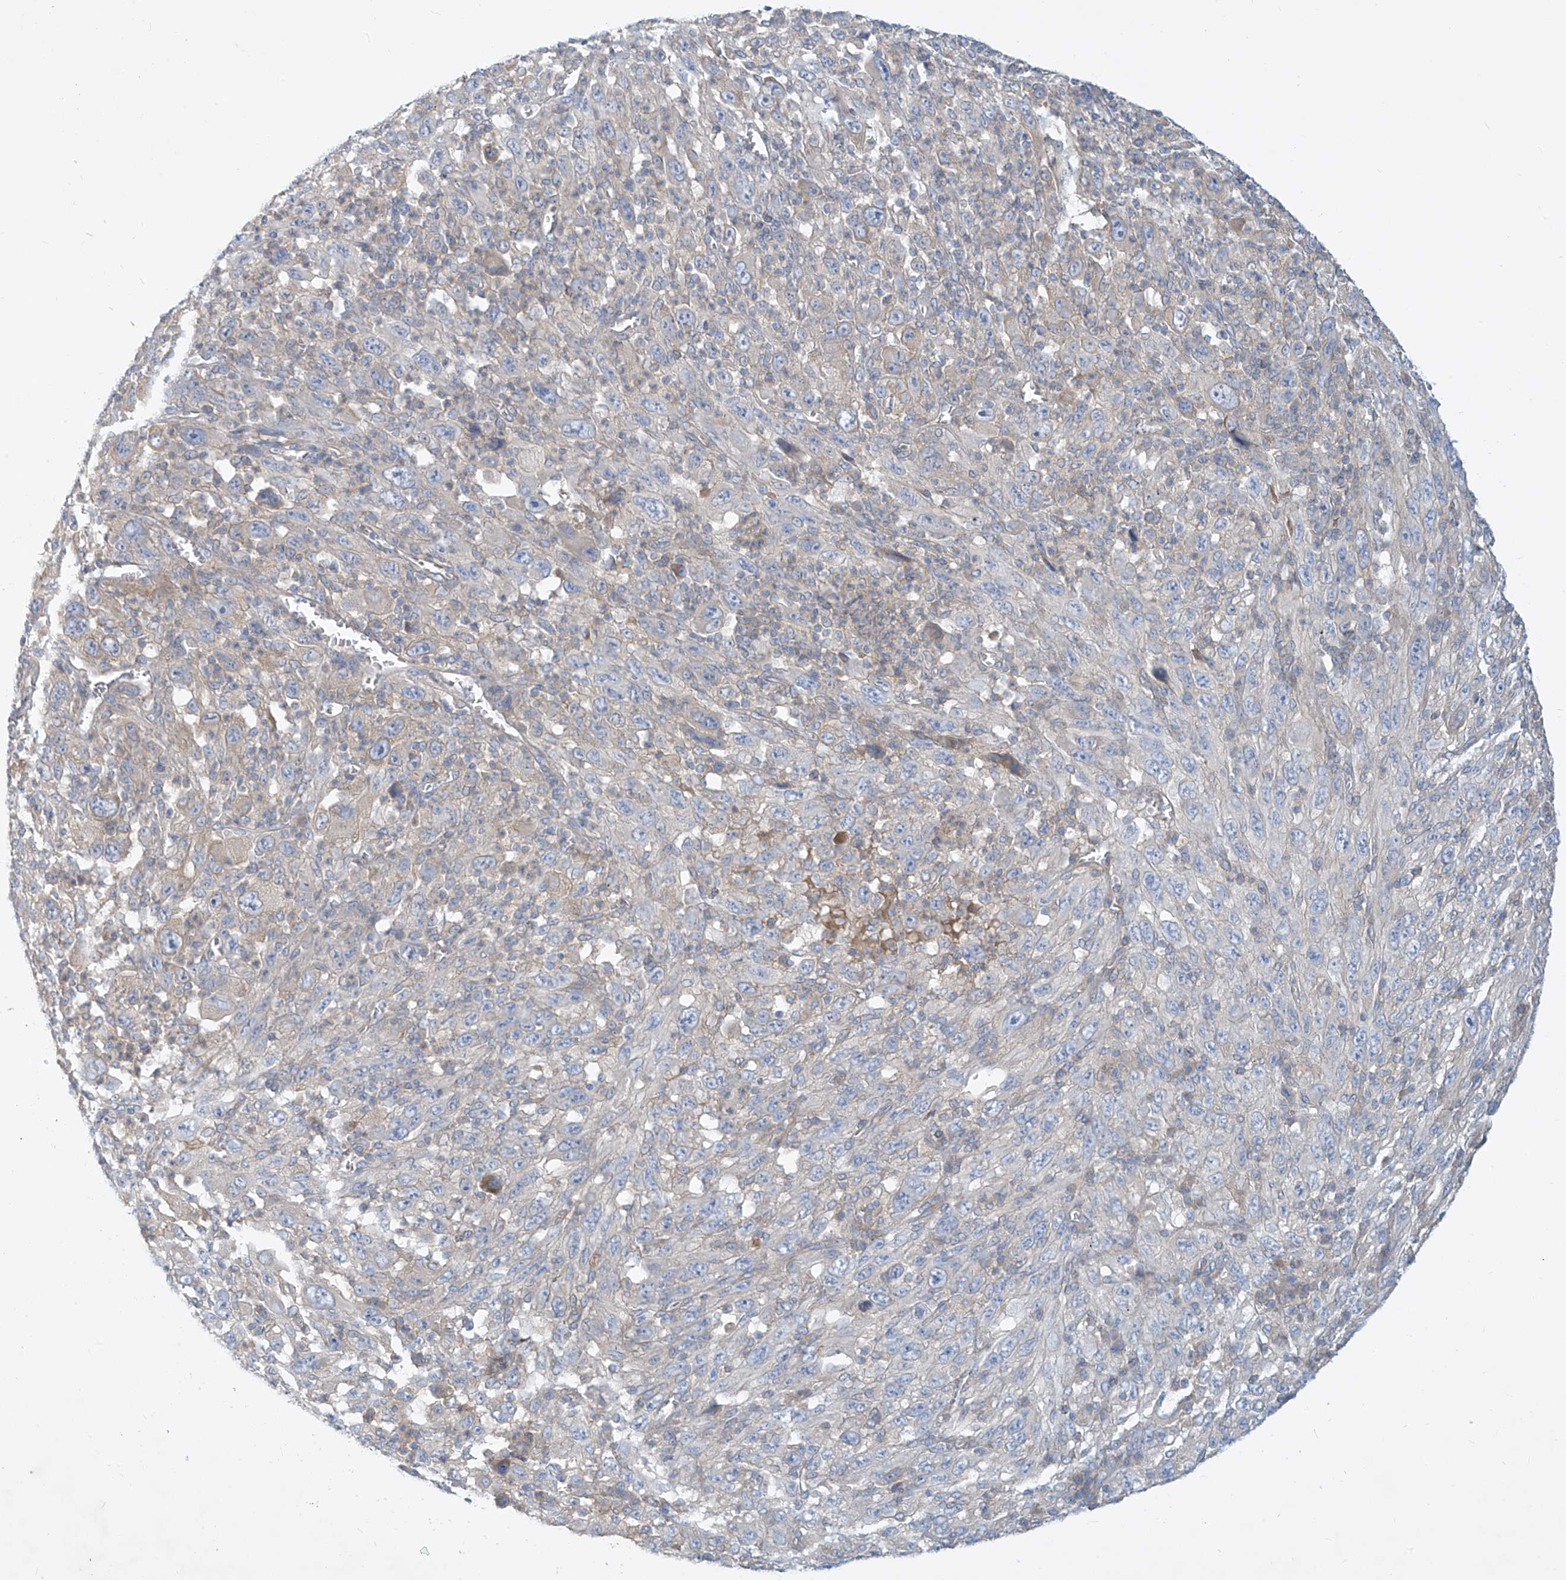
{"staining": {"intensity": "weak", "quantity": "<25%", "location": "cytoplasmic/membranous"}, "tissue": "melanoma", "cell_type": "Tumor cells", "image_type": "cancer", "snomed": [{"axis": "morphology", "description": "Malignant melanoma, Metastatic site"}, {"axis": "topography", "description": "Skin"}], "caption": "Malignant melanoma (metastatic site) was stained to show a protein in brown. There is no significant positivity in tumor cells. The staining is performed using DAB (3,3'-diaminobenzidine) brown chromogen with nuclei counter-stained in using hematoxylin.", "gene": "DGKQ", "patient": {"sex": "female", "age": 56}}